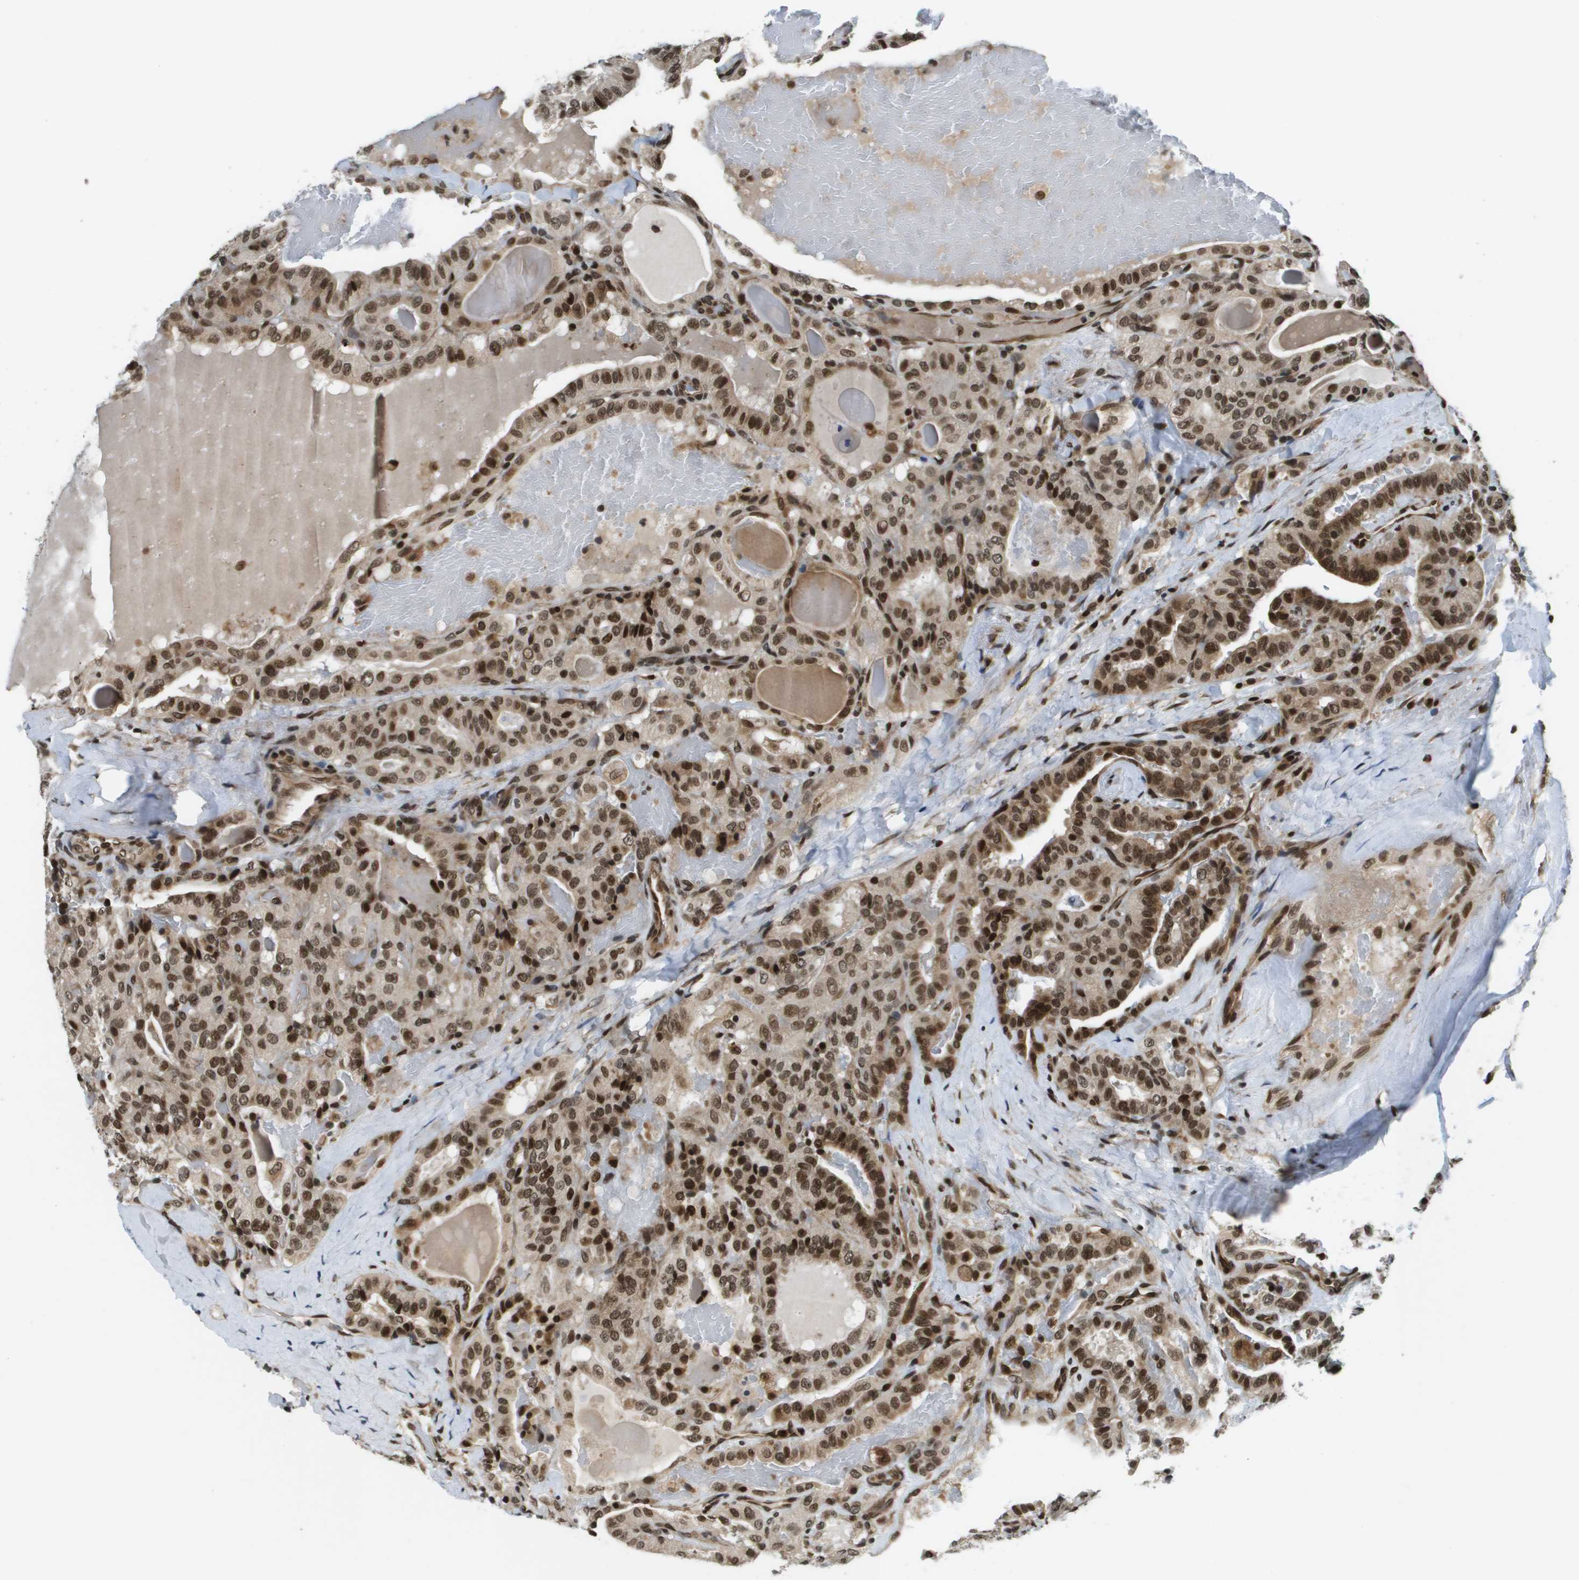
{"staining": {"intensity": "moderate", "quantity": ">75%", "location": "cytoplasmic/membranous,nuclear"}, "tissue": "thyroid cancer", "cell_type": "Tumor cells", "image_type": "cancer", "snomed": [{"axis": "morphology", "description": "Papillary adenocarcinoma, NOS"}, {"axis": "topography", "description": "Thyroid gland"}], "caption": "Human thyroid cancer (papillary adenocarcinoma) stained with a brown dye exhibits moderate cytoplasmic/membranous and nuclear positive positivity in about >75% of tumor cells.", "gene": "RECQL4", "patient": {"sex": "male", "age": 77}}